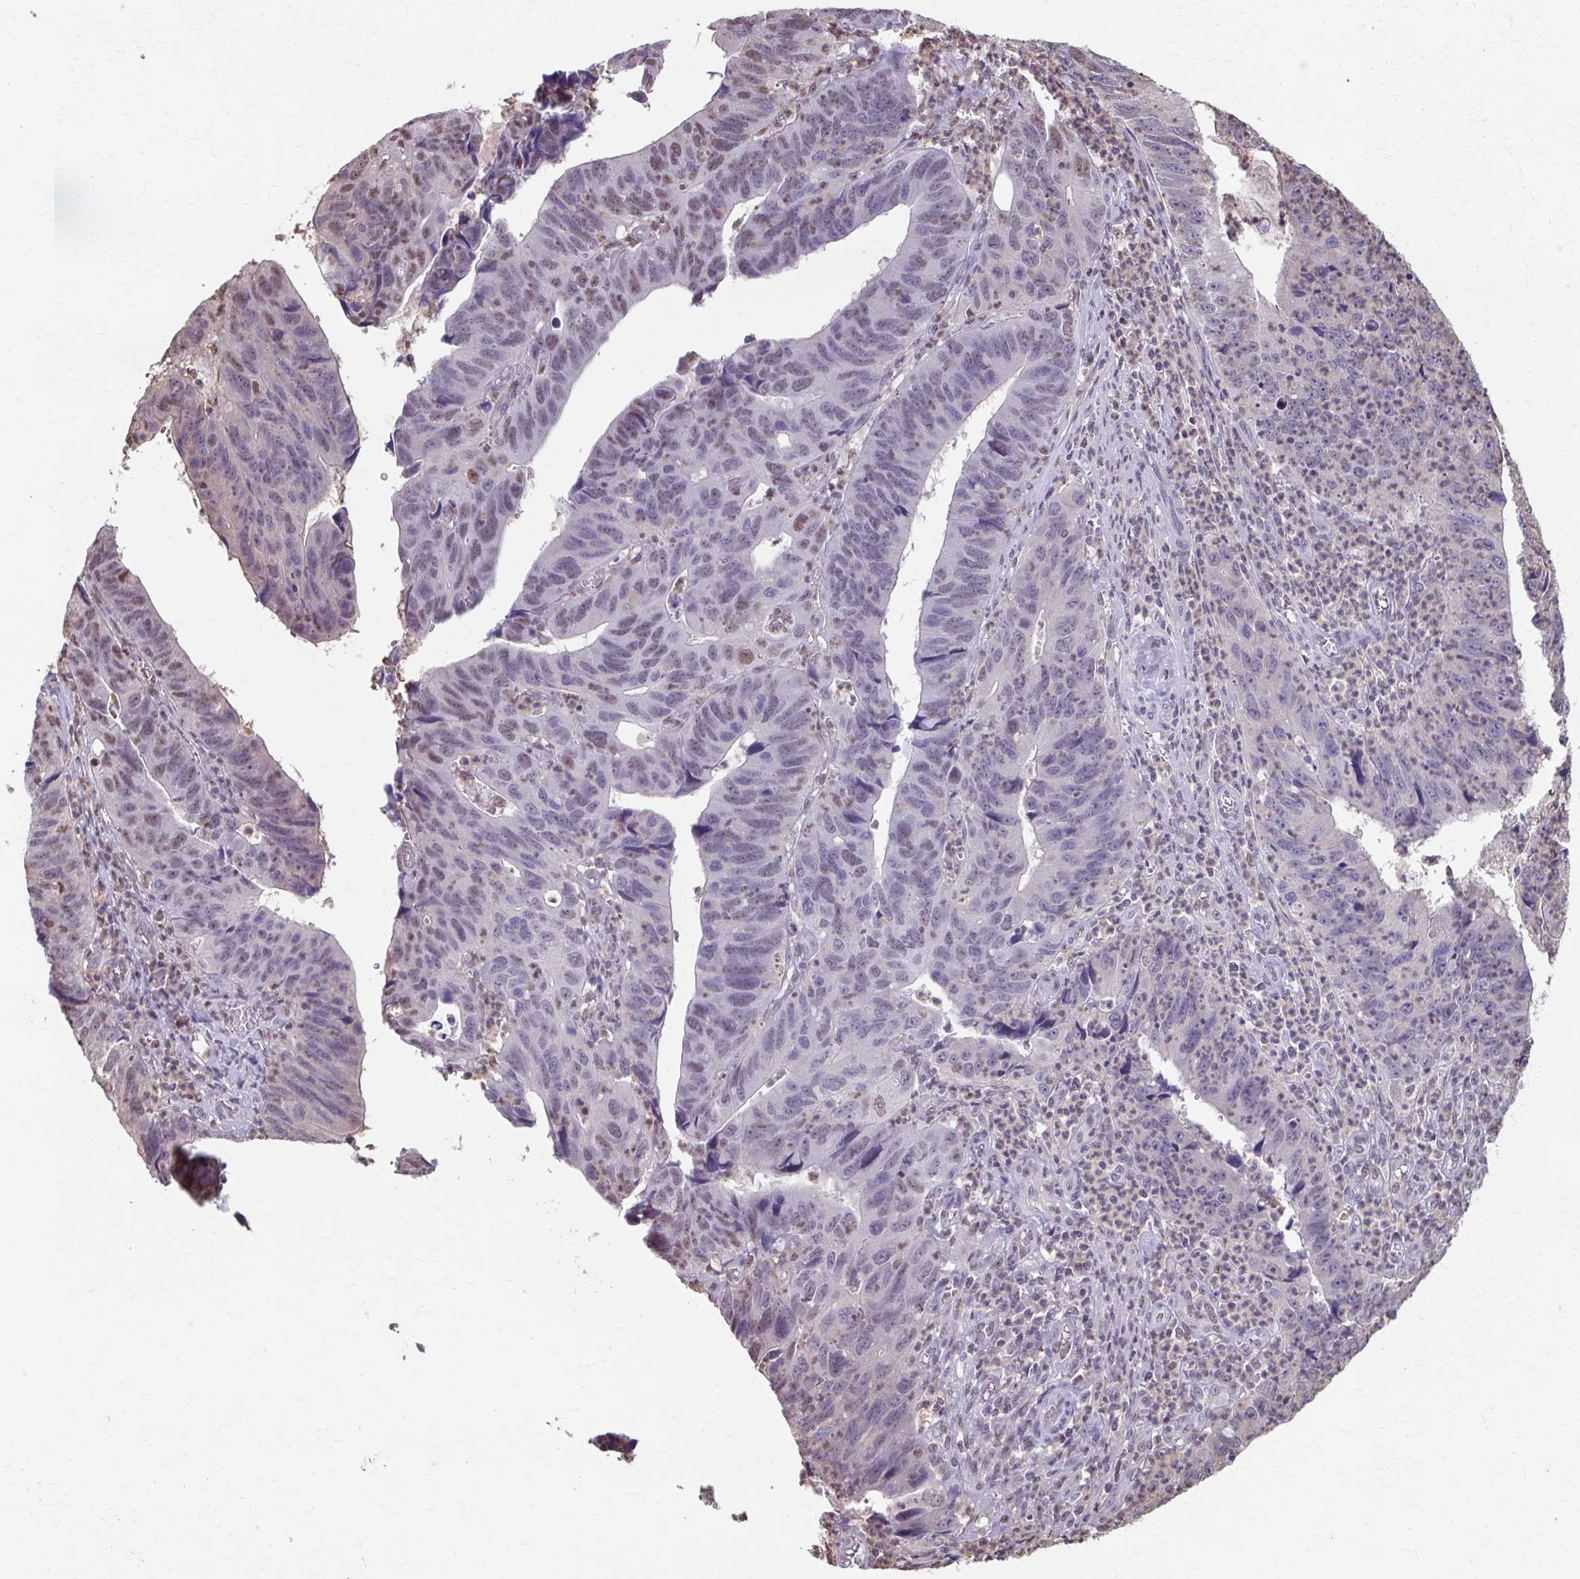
{"staining": {"intensity": "weak", "quantity": "<25%", "location": "nuclear"}, "tissue": "stomach cancer", "cell_type": "Tumor cells", "image_type": "cancer", "snomed": [{"axis": "morphology", "description": "Adenocarcinoma, NOS"}, {"axis": "topography", "description": "Stomach"}], "caption": "Tumor cells are negative for protein expression in human stomach cancer (adenocarcinoma). The staining was performed using DAB to visualize the protein expression in brown, while the nuclei were stained in blue with hematoxylin (Magnification: 20x).", "gene": "ING4", "patient": {"sex": "male", "age": 59}}